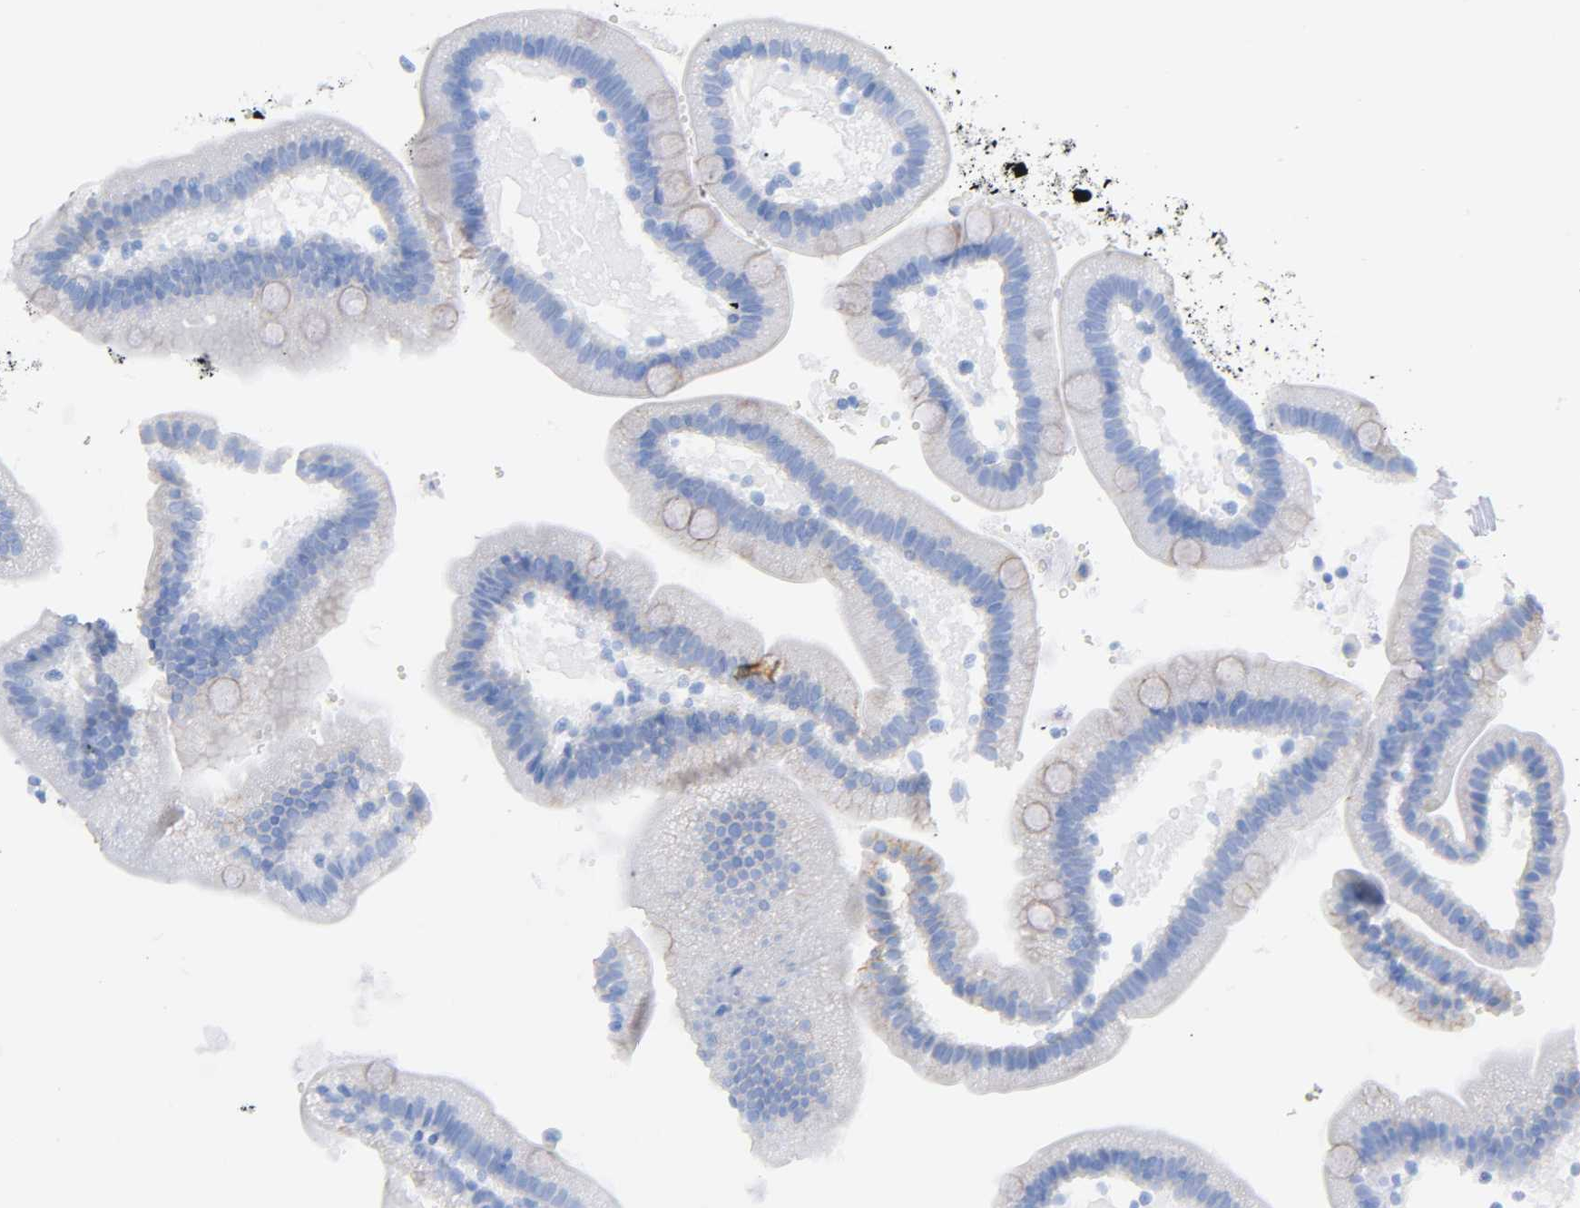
{"staining": {"intensity": "moderate", "quantity": ">75%", "location": "cytoplasmic/membranous"}, "tissue": "duodenum", "cell_type": "Glandular cells", "image_type": "normal", "snomed": [{"axis": "morphology", "description": "Normal tissue, NOS"}, {"axis": "topography", "description": "Duodenum"}], "caption": "Protein expression analysis of benign human duodenum reveals moderate cytoplasmic/membranous expression in approximately >75% of glandular cells. The protein is shown in brown color, while the nuclei are stained blue.", "gene": "SPTAN1", "patient": {"sex": "male", "age": 66}}